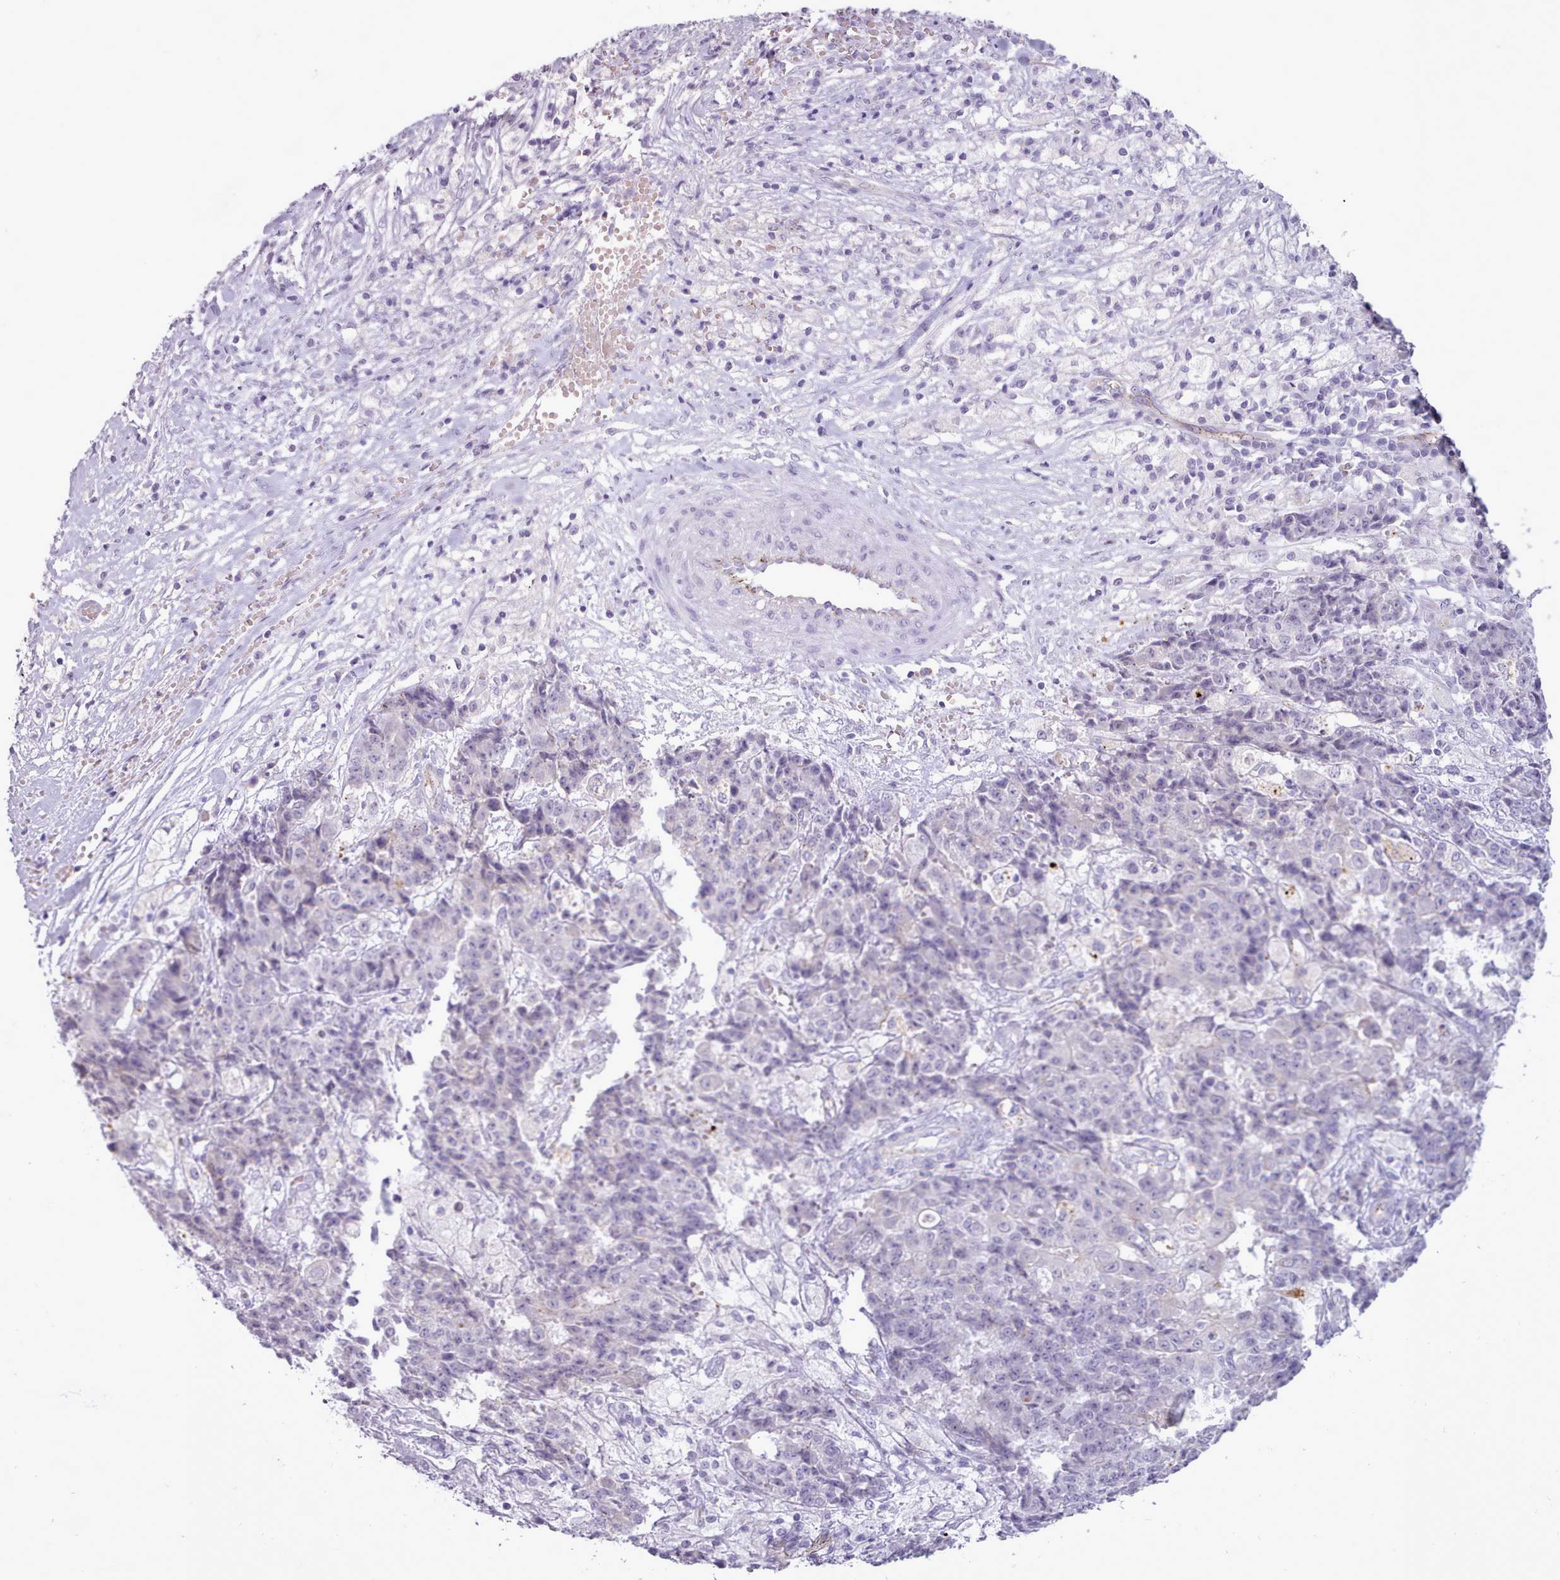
{"staining": {"intensity": "negative", "quantity": "none", "location": "none"}, "tissue": "ovarian cancer", "cell_type": "Tumor cells", "image_type": "cancer", "snomed": [{"axis": "morphology", "description": "Carcinoma, endometroid"}, {"axis": "topography", "description": "Ovary"}], "caption": "The image demonstrates no staining of tumor cells in ovarian endometroid carcinoma.", "gene": "ATRAID", "patient": {"sex": "female", "age": 42}}